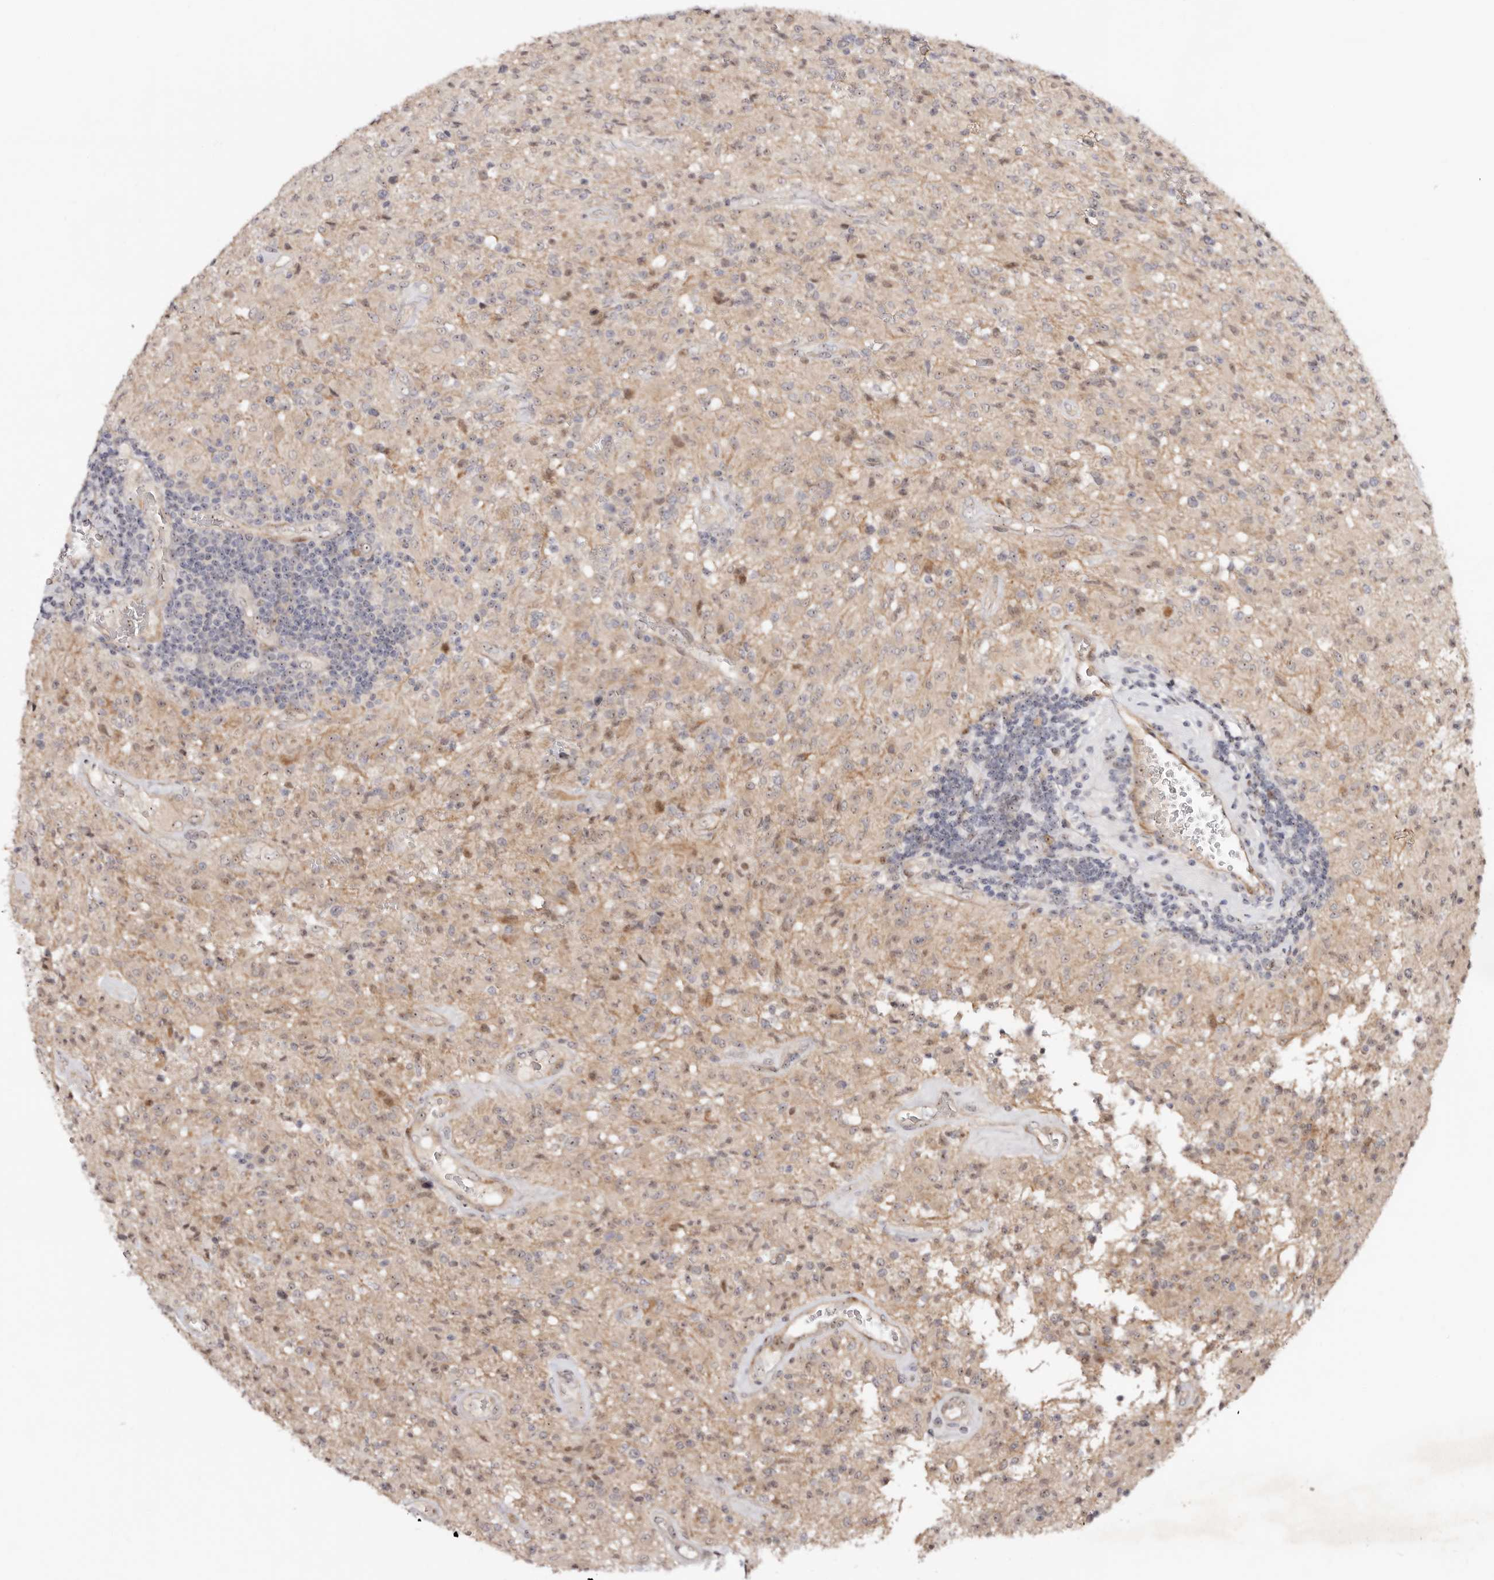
{"staining": {"intensity": "weak", "quantity": "<25%", "location": "cytoplasmic/membranous"}, "tissue": "glioma", "cell_type": "Tumor cells", "image_type": "cancer", "snomed": [{"axis": "morphology", "description": "Glioma, malignant, High grade"}, {"axis": "topography", "description": "Brain"}], "caption": "Glioma was stained to show a protein in brown. There is no significant positivity in tumor cells.", "gene": "ODF2L", "patient": {"sex": "female", "age": 57}}